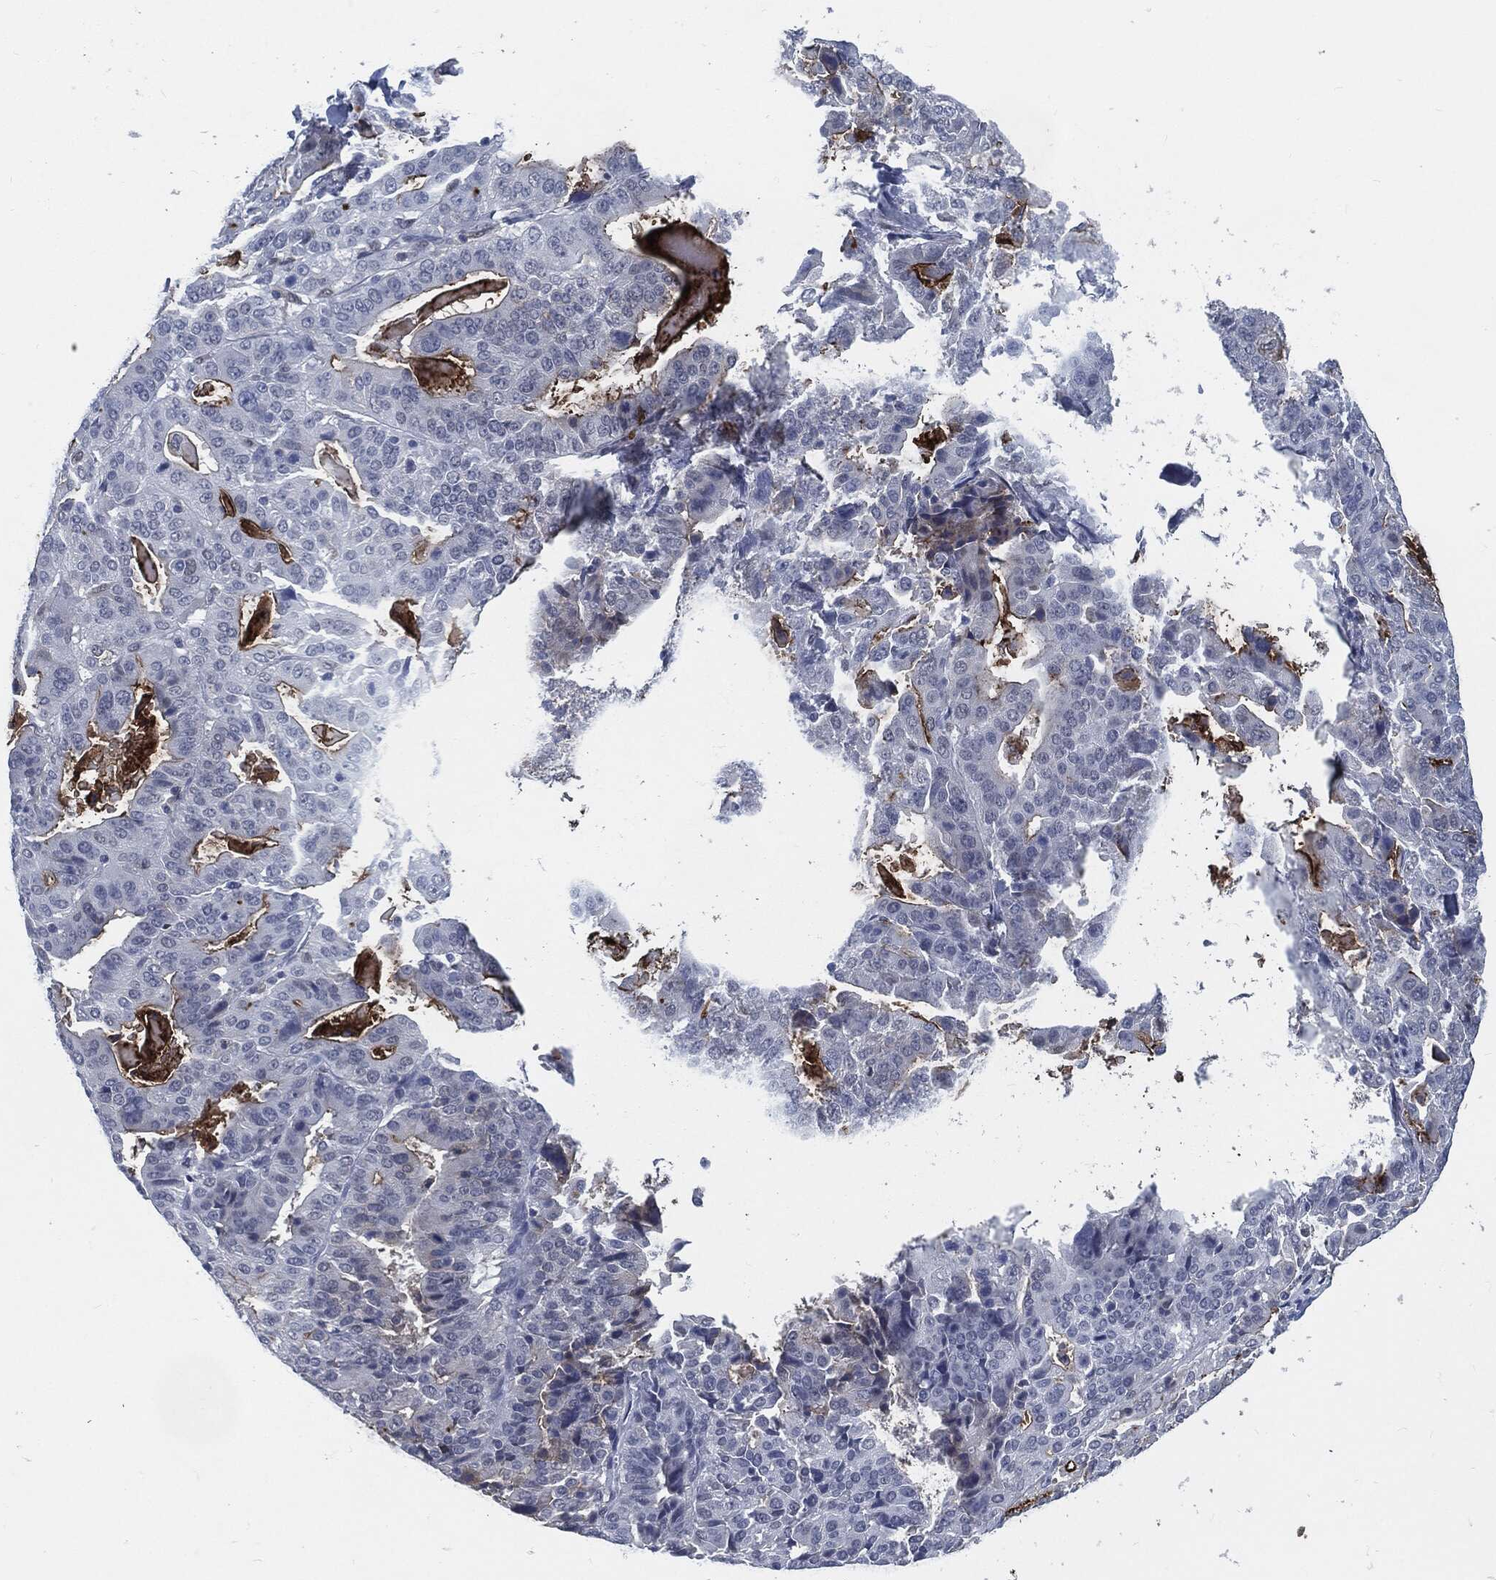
{"staining": {"intensity": "strong", "quantity": "<25%", "location": "cytoplasmic/membranous"}, "tissue": "stomach cancer", "cell_type": "Tumor cells", "image_type": "cancer", "snomed": [{"axis": "morphology", "description": "Adenocarcinoma, NOS"}, {"axis": "topography", "description": "Stomach"}], "caption": "Protein analysis of stomach cancer tissue displays strong cytoplasmic/membranous positivity in about <25% of tumor cells.", "gene": "PROM1", "patient": {"sex": "male", "age": 48}}